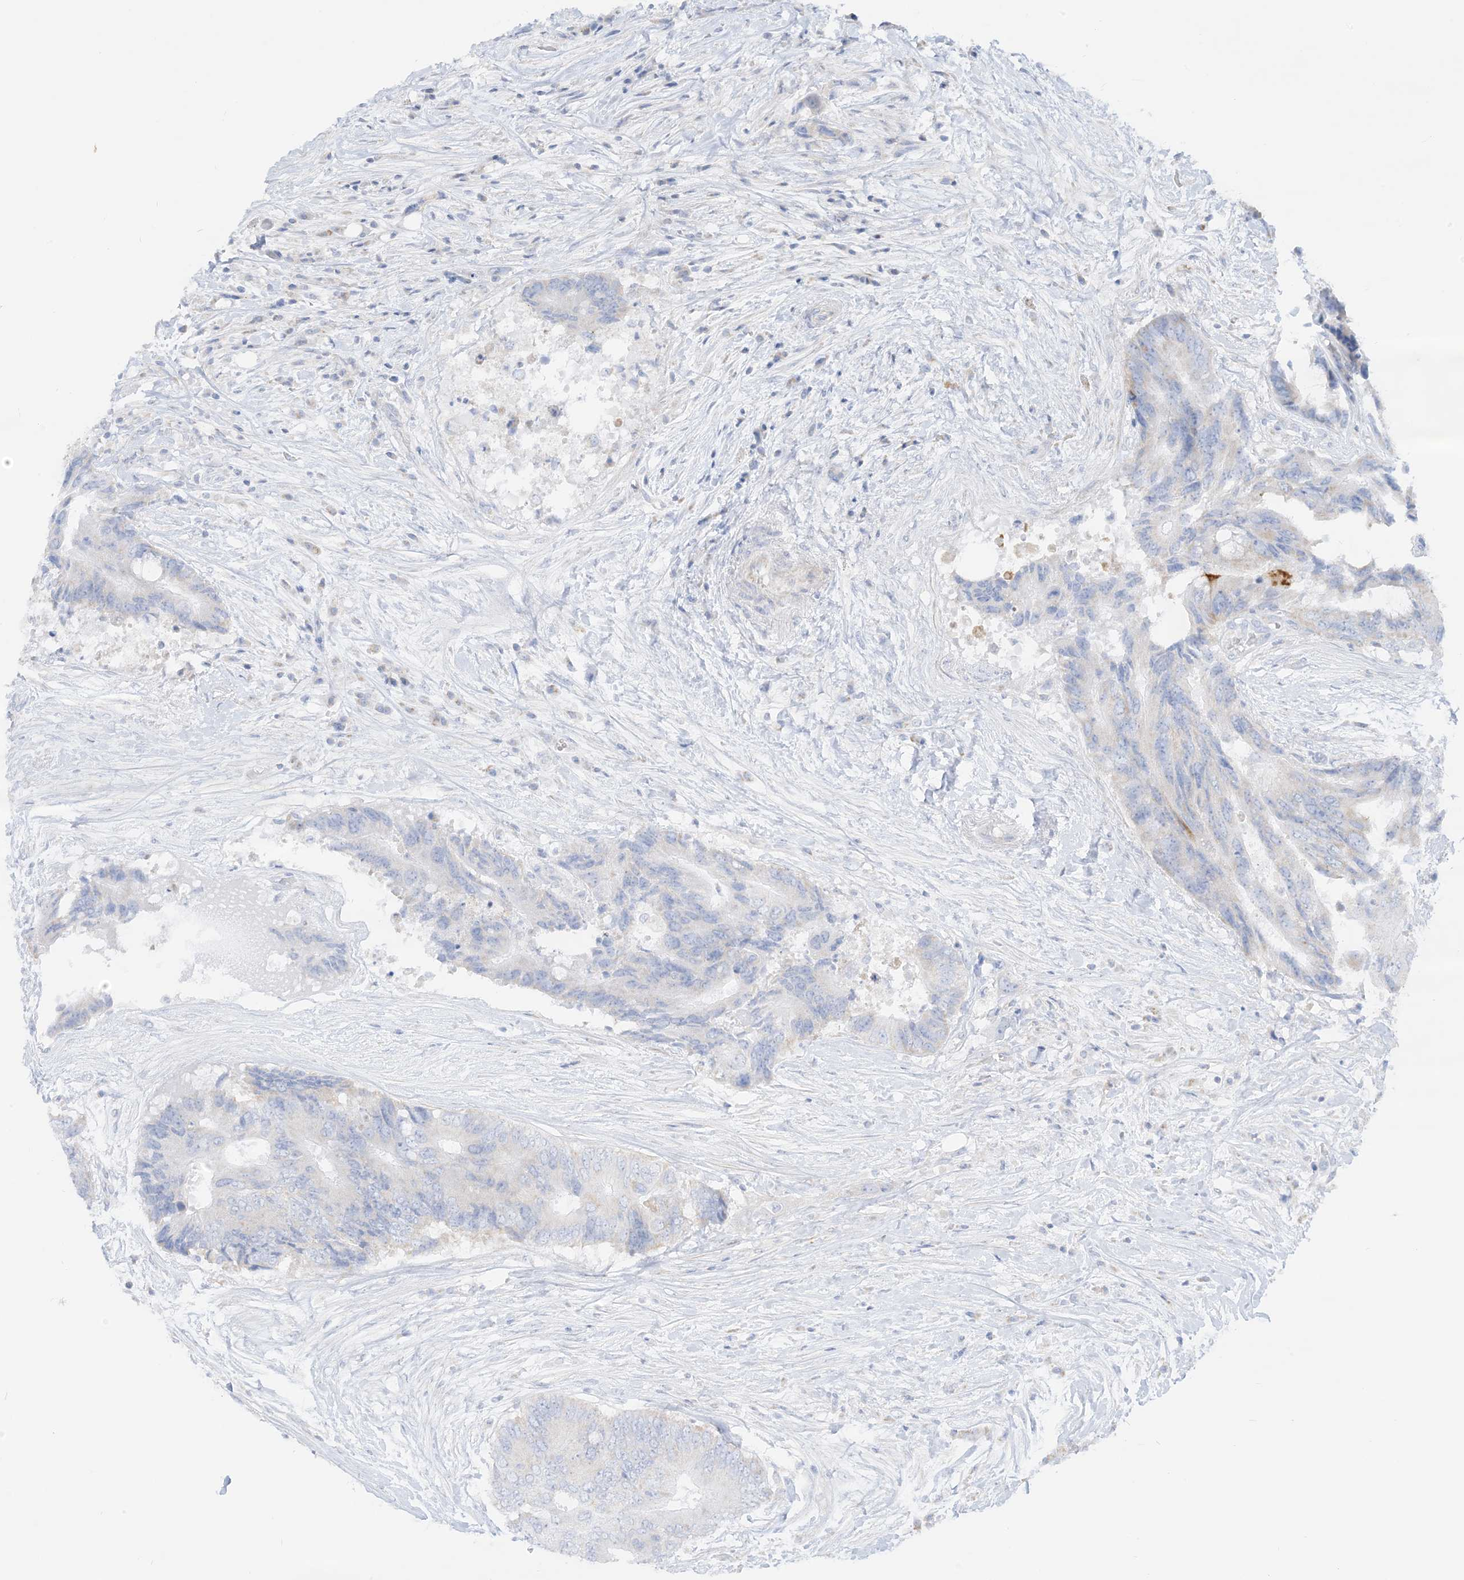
{"staining": {"intensity": "negative", "quantity": "none", "location": "none"}, "tissue": "colorectal cancer", "cell_type": "Tumor cells", "image_type": "cancer", "snomed": [{"axis": "morphology", "description": "Adenocarcinoma, NOS"}, {"axis": "topography", "description": "Colon"}], "caption": "Colorectal cancer (adenocarcinoma) was stained to show a protein in brown. There is no significant staining in tumor cells. The staining is performed using DAB (3,3'-diaminobenzidine) brown chromogen with nuclei counter-stained in using hematoxylin.", "gene": "SLC26A3", "patient": {"sex": "male", "age": 71}}